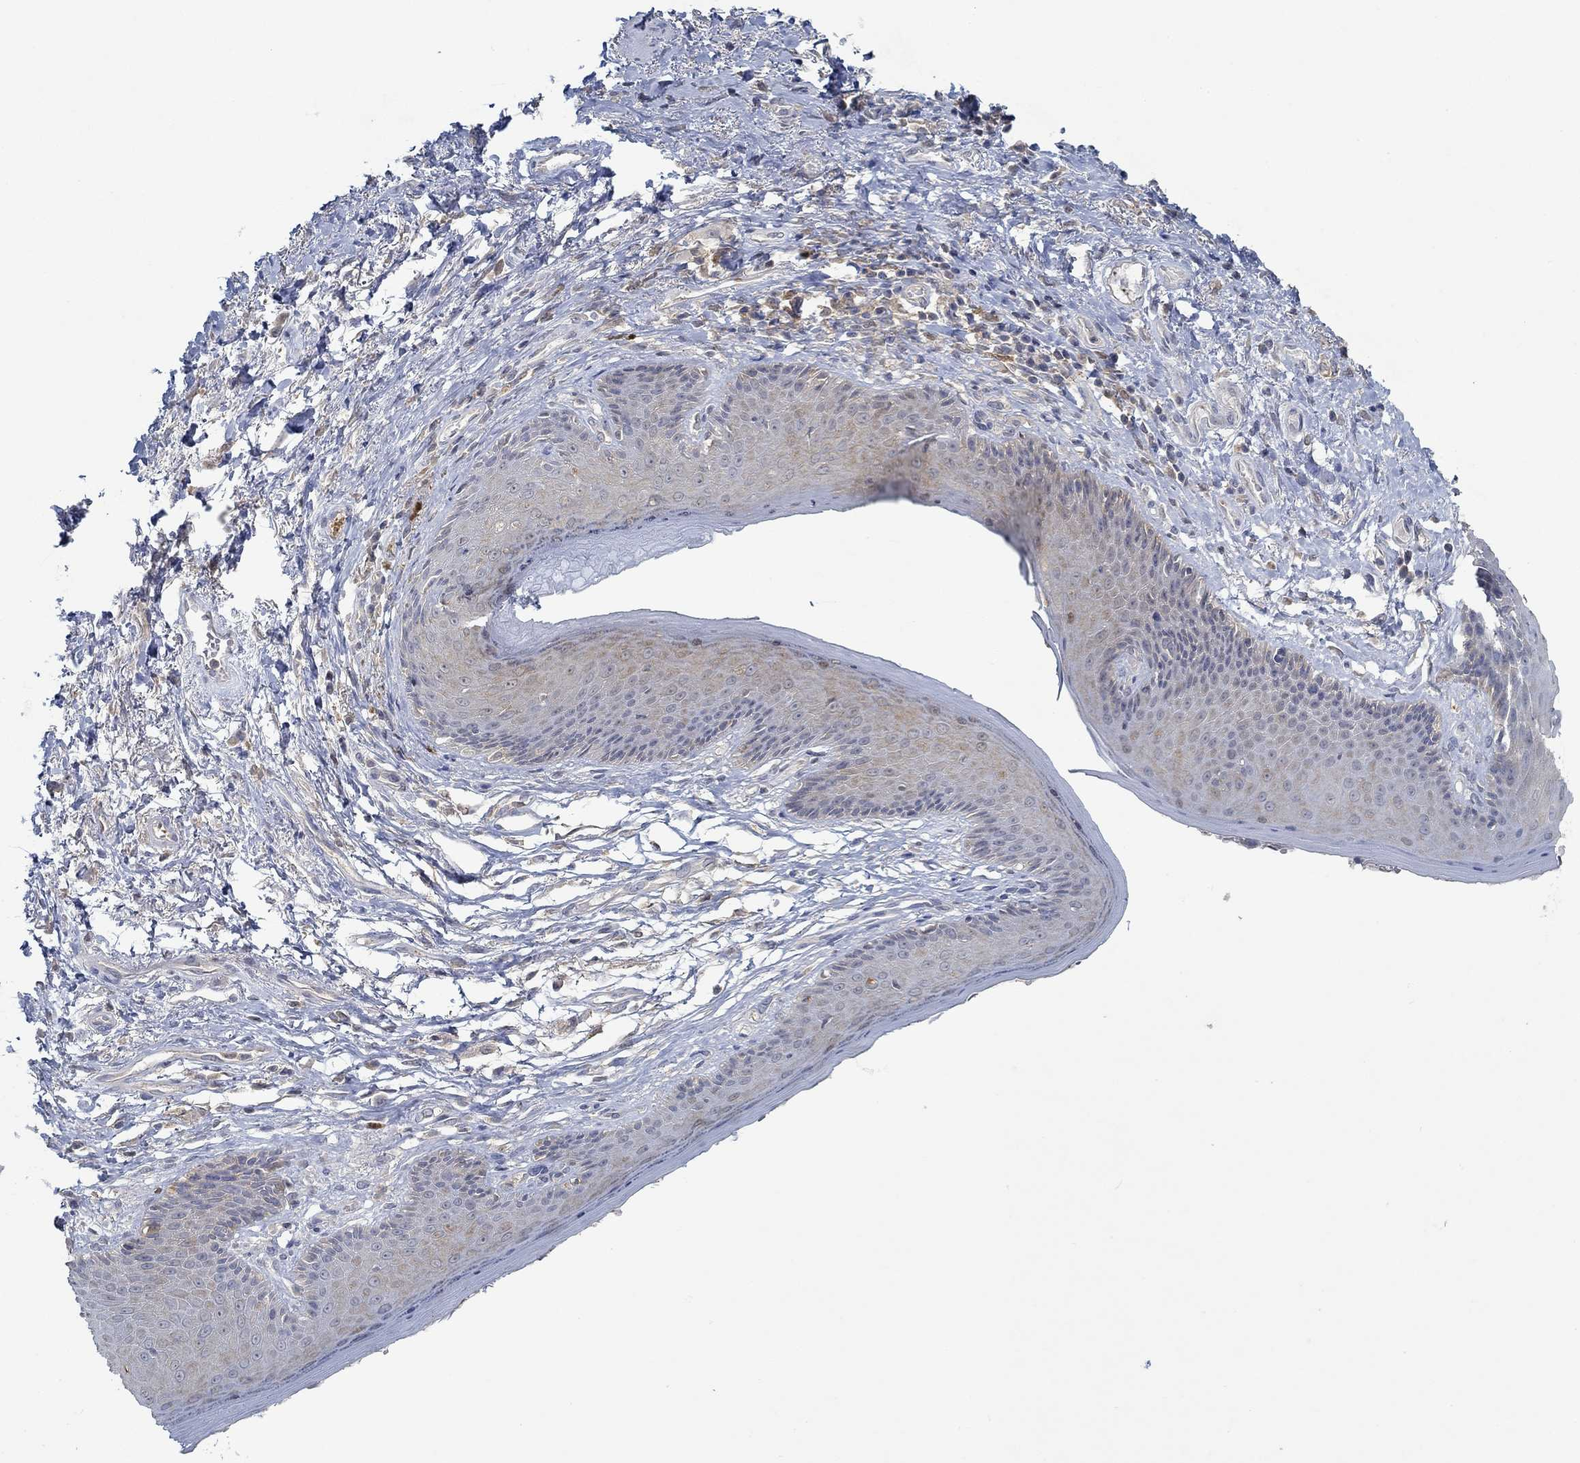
{"staining": {"intensity": "weak", "quantity": "25%-75%", "location": "cytoplasmic/membranous"}, "tissue": "skin", "cell_type": "Epidermal cells", "image_type": "normal", "snomed": [{"axis": "morphology", "description": "Normal tissue, NOS"}, {"axis": "morphology", "description": "Adenocarcinoma, NOS"}, {"axis": "topography", "description": "Rectum"}, {"axis": "topography", "description": "Anal"}], "caption": "The histopathology image displays immunohistochemical staining of normal skin. There is weak cytoplasmic/membranous expression is present in about 25%-75% of epidermal cells. (Stains: DAB in brown, nuclei in blue, Microscopy: brightfield microscopy at high magnification).", "gene": "MTHFR", "patient": {"sex": "female", "age": 68}}